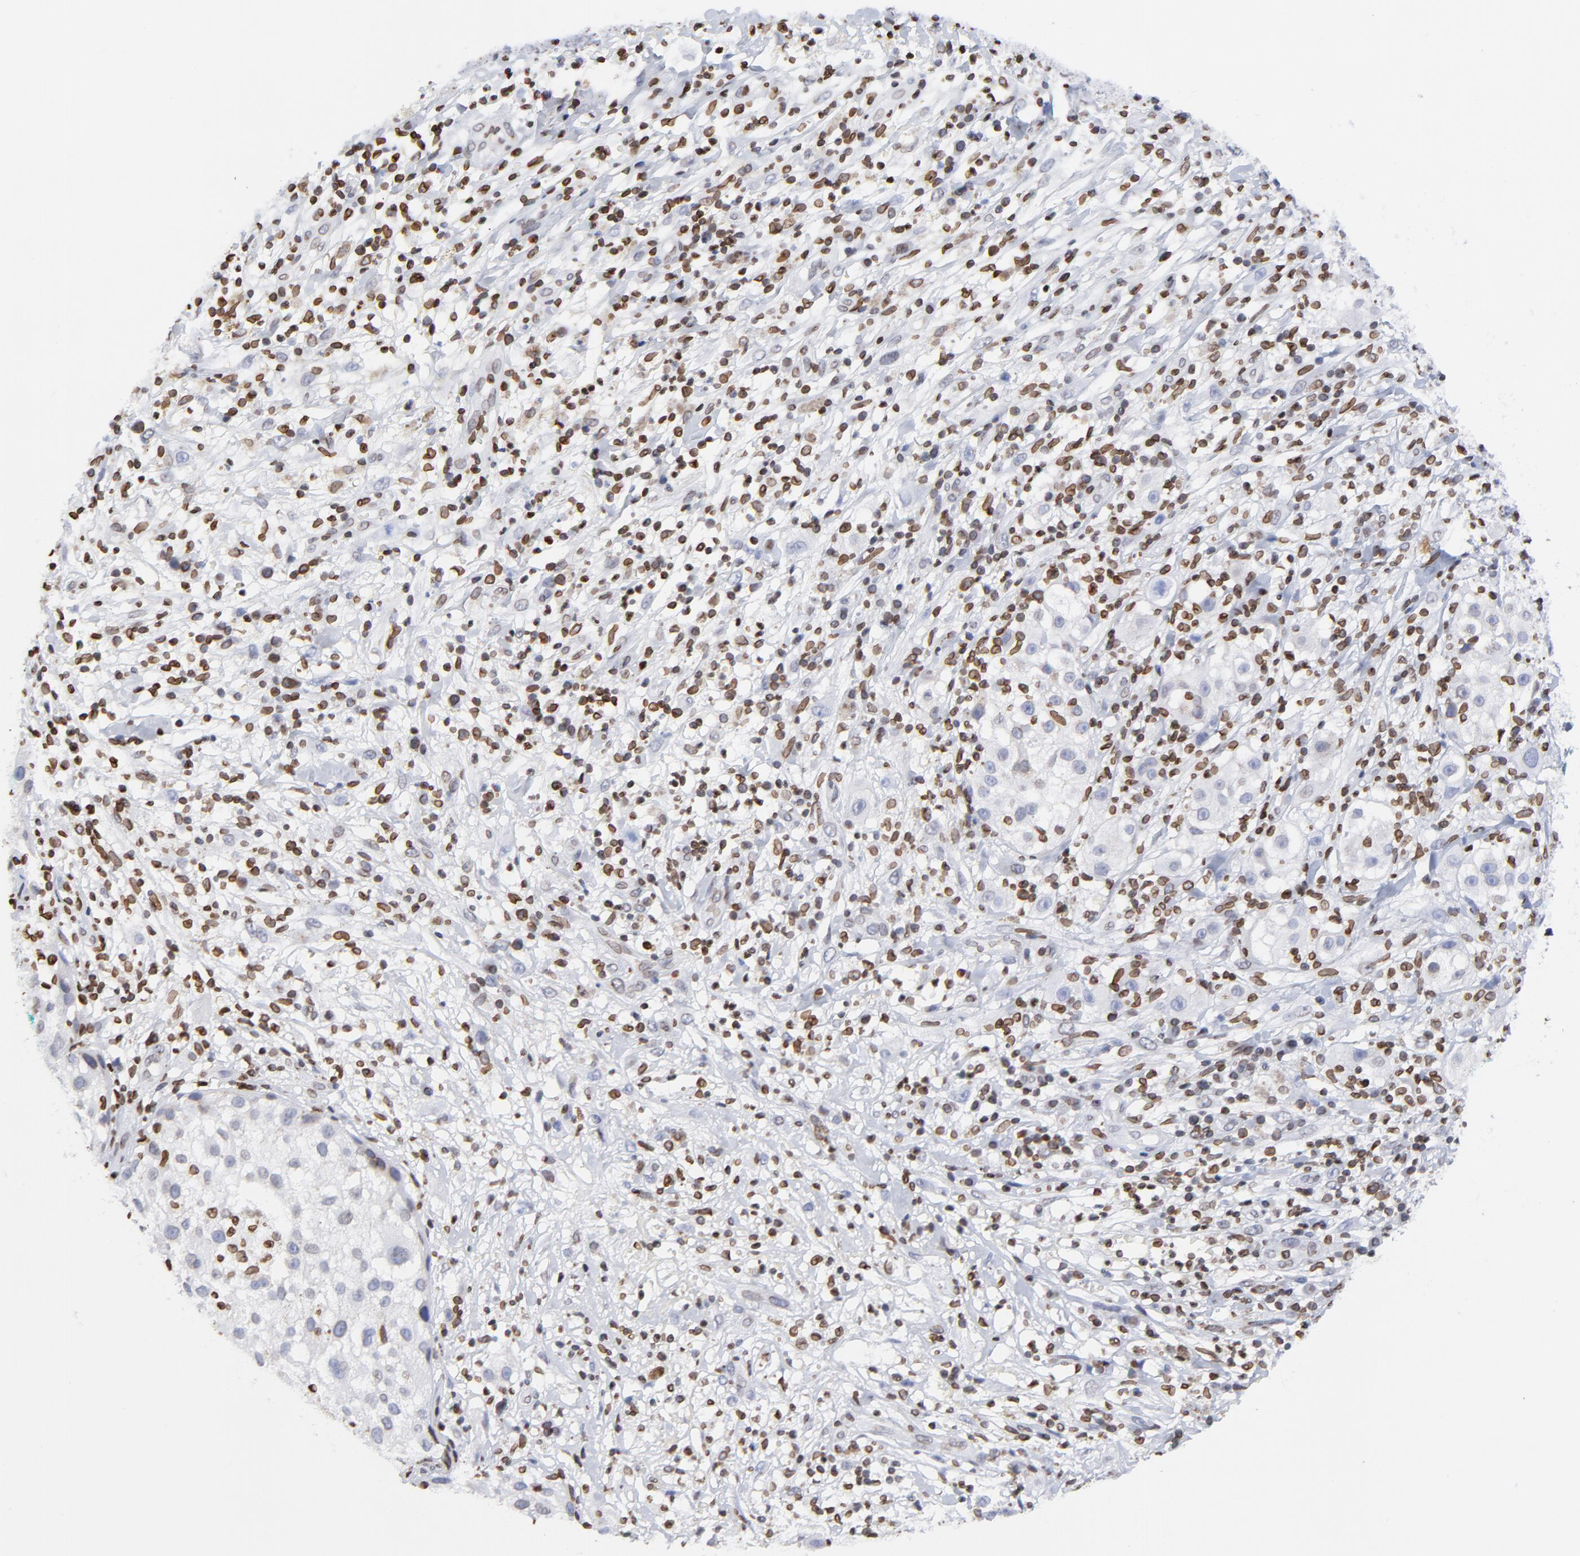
{"staining": {"intensity": "weak", "quantity": "<25%", "location": "nuclear"}, "tissue": "melanoma", "cell_type": "Tumor cells", "image_type": "cancer", "snomed": [{"axis": "morphology", "description": "Necrosis, NOS"}, {"axis": "morphology", "description": "Malignant melanoma, NOS"}, {"axis": "topography", "description": "Skin"}], "caption": "Tumor cells are negative for protein expression in human melanoma. Brightfield microscopy of IHC stained with DAB (brown) and hematoxylin (blue), captured at high magnification.", "gene": "THAP7", "patient": {"sex": "female", "age": 87}}